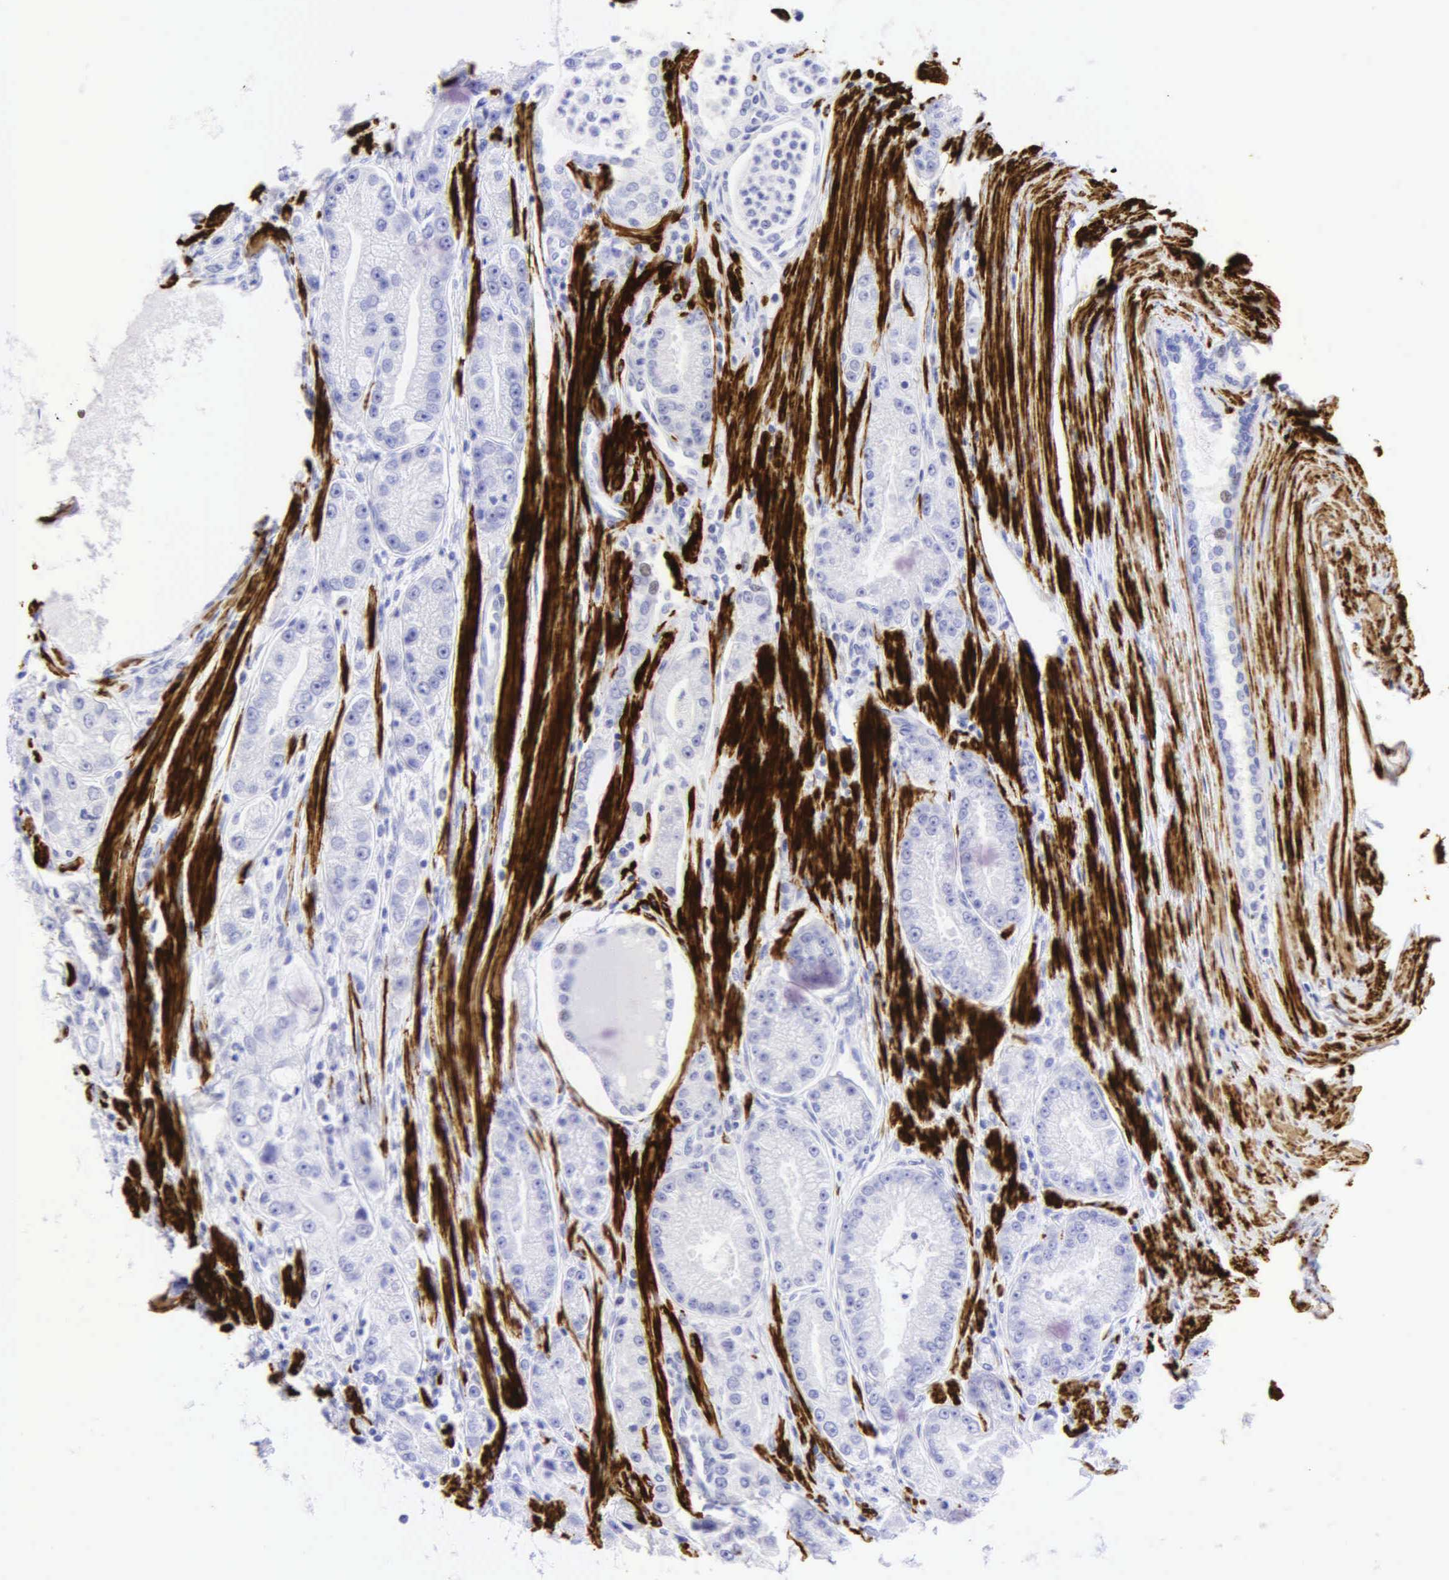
{"staining": {"intensity": "negative", "quantity": "none", "location": "none"}, "tissue": "prostate cancer", "cell_type": "Tumor cells", "image_type": "cancer", "snomed": [{"axis": "morphology", "description": "Adenocarcinoma, Medium grade"}, {"axis": "topography", "description": "Prostate"}], "caption": "Prostate cancer was stained to show a protein in brown. There is no significant expression in tumor cells.", "gene": "DES", "patient": {"sex": "male", "age": 72}}